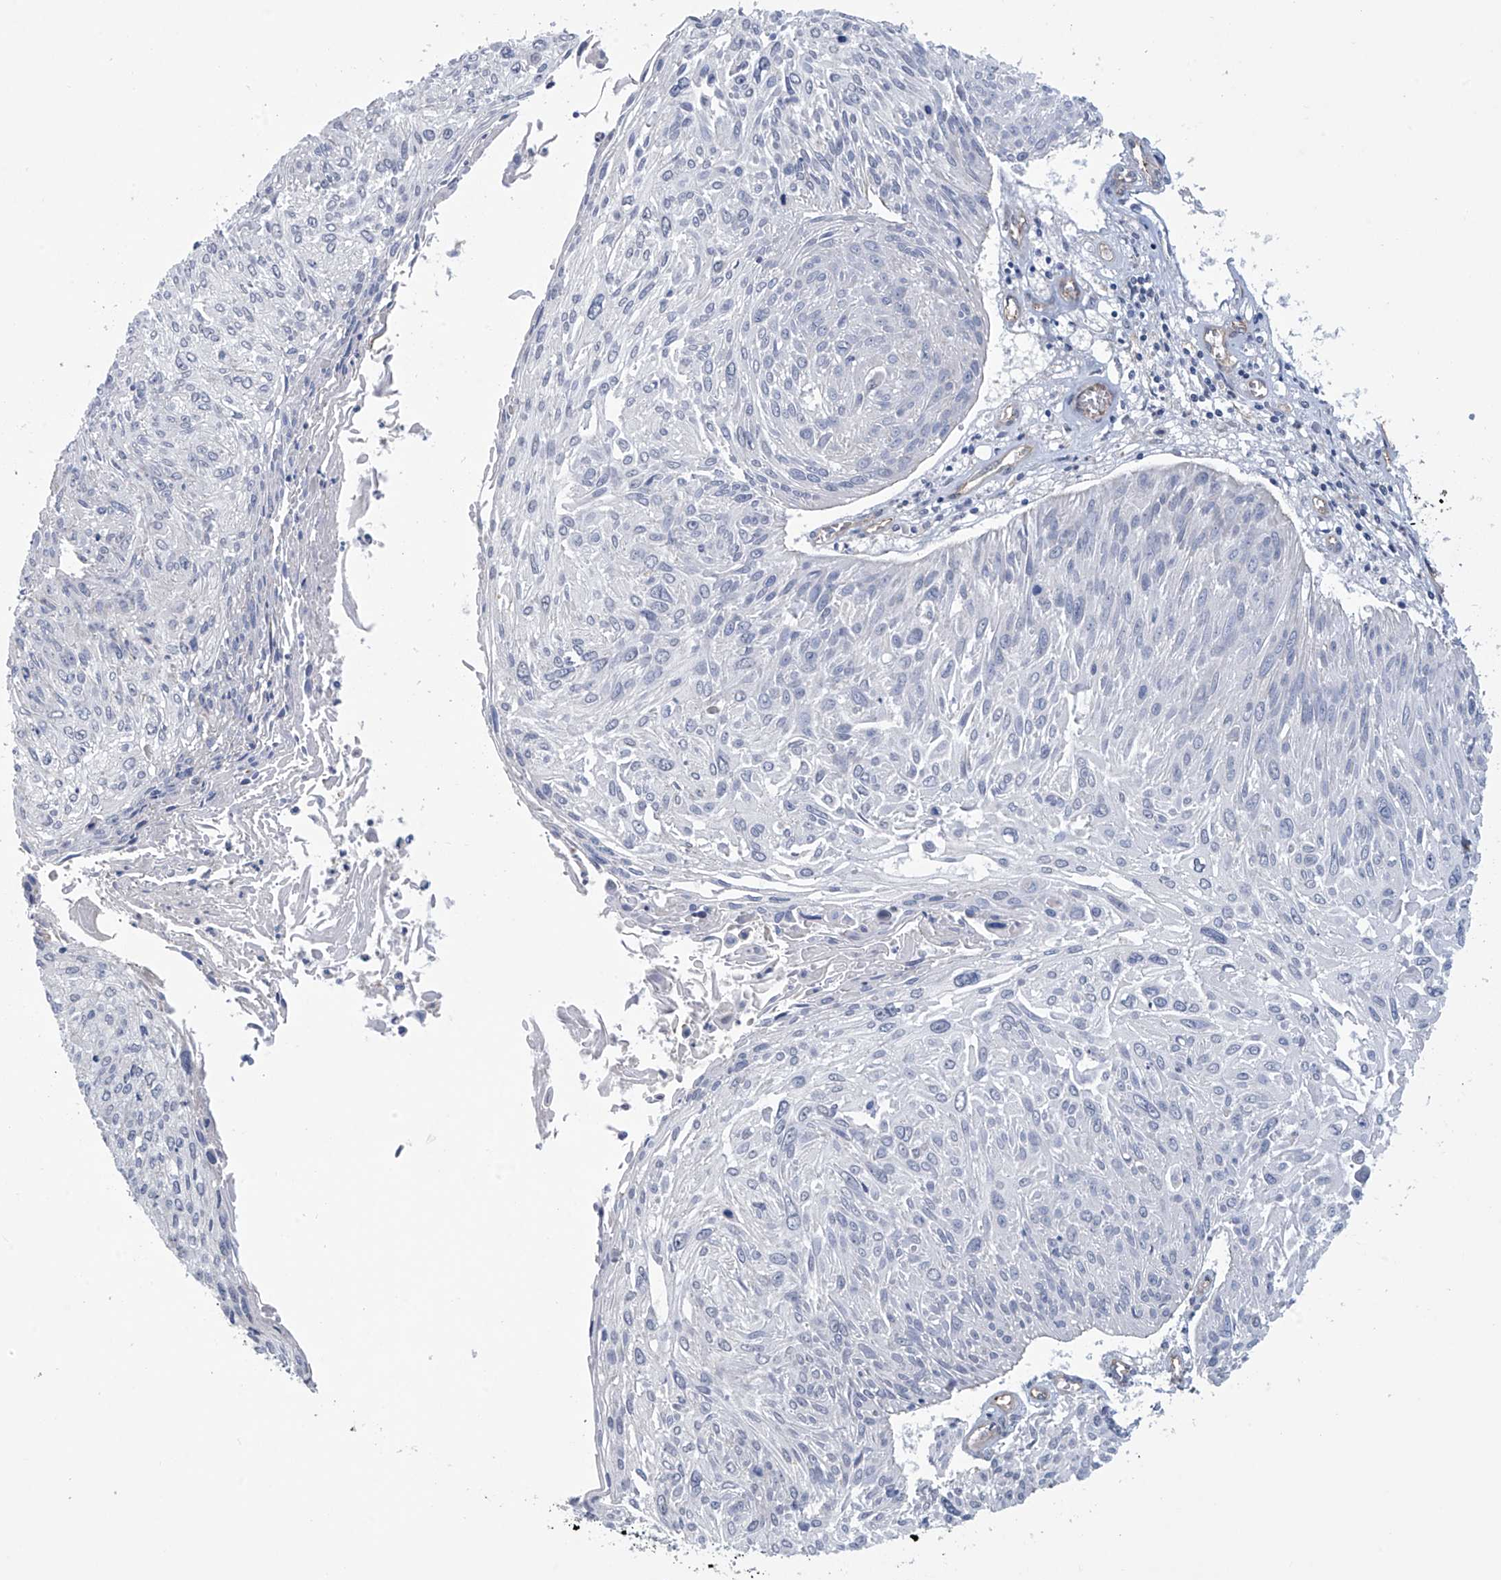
{"staining": {"intensity": "negative", "quantity": "none", "location": "none"}, "tissue": "cervical cancer", "cell_type": "Tumor cells", "image_type": "cancer", "snomed": [{"axis": "morphology", "description": "Squamous cell carcinoma, NOS"}, {"axis": "topography", "description": "Cervix"}], "caption": "There is no significant expression in tumor cells of squamous cell carcinoma (cervical).", "gene": "ABHD13", "patient": {"sex": "female", "age": 51}}